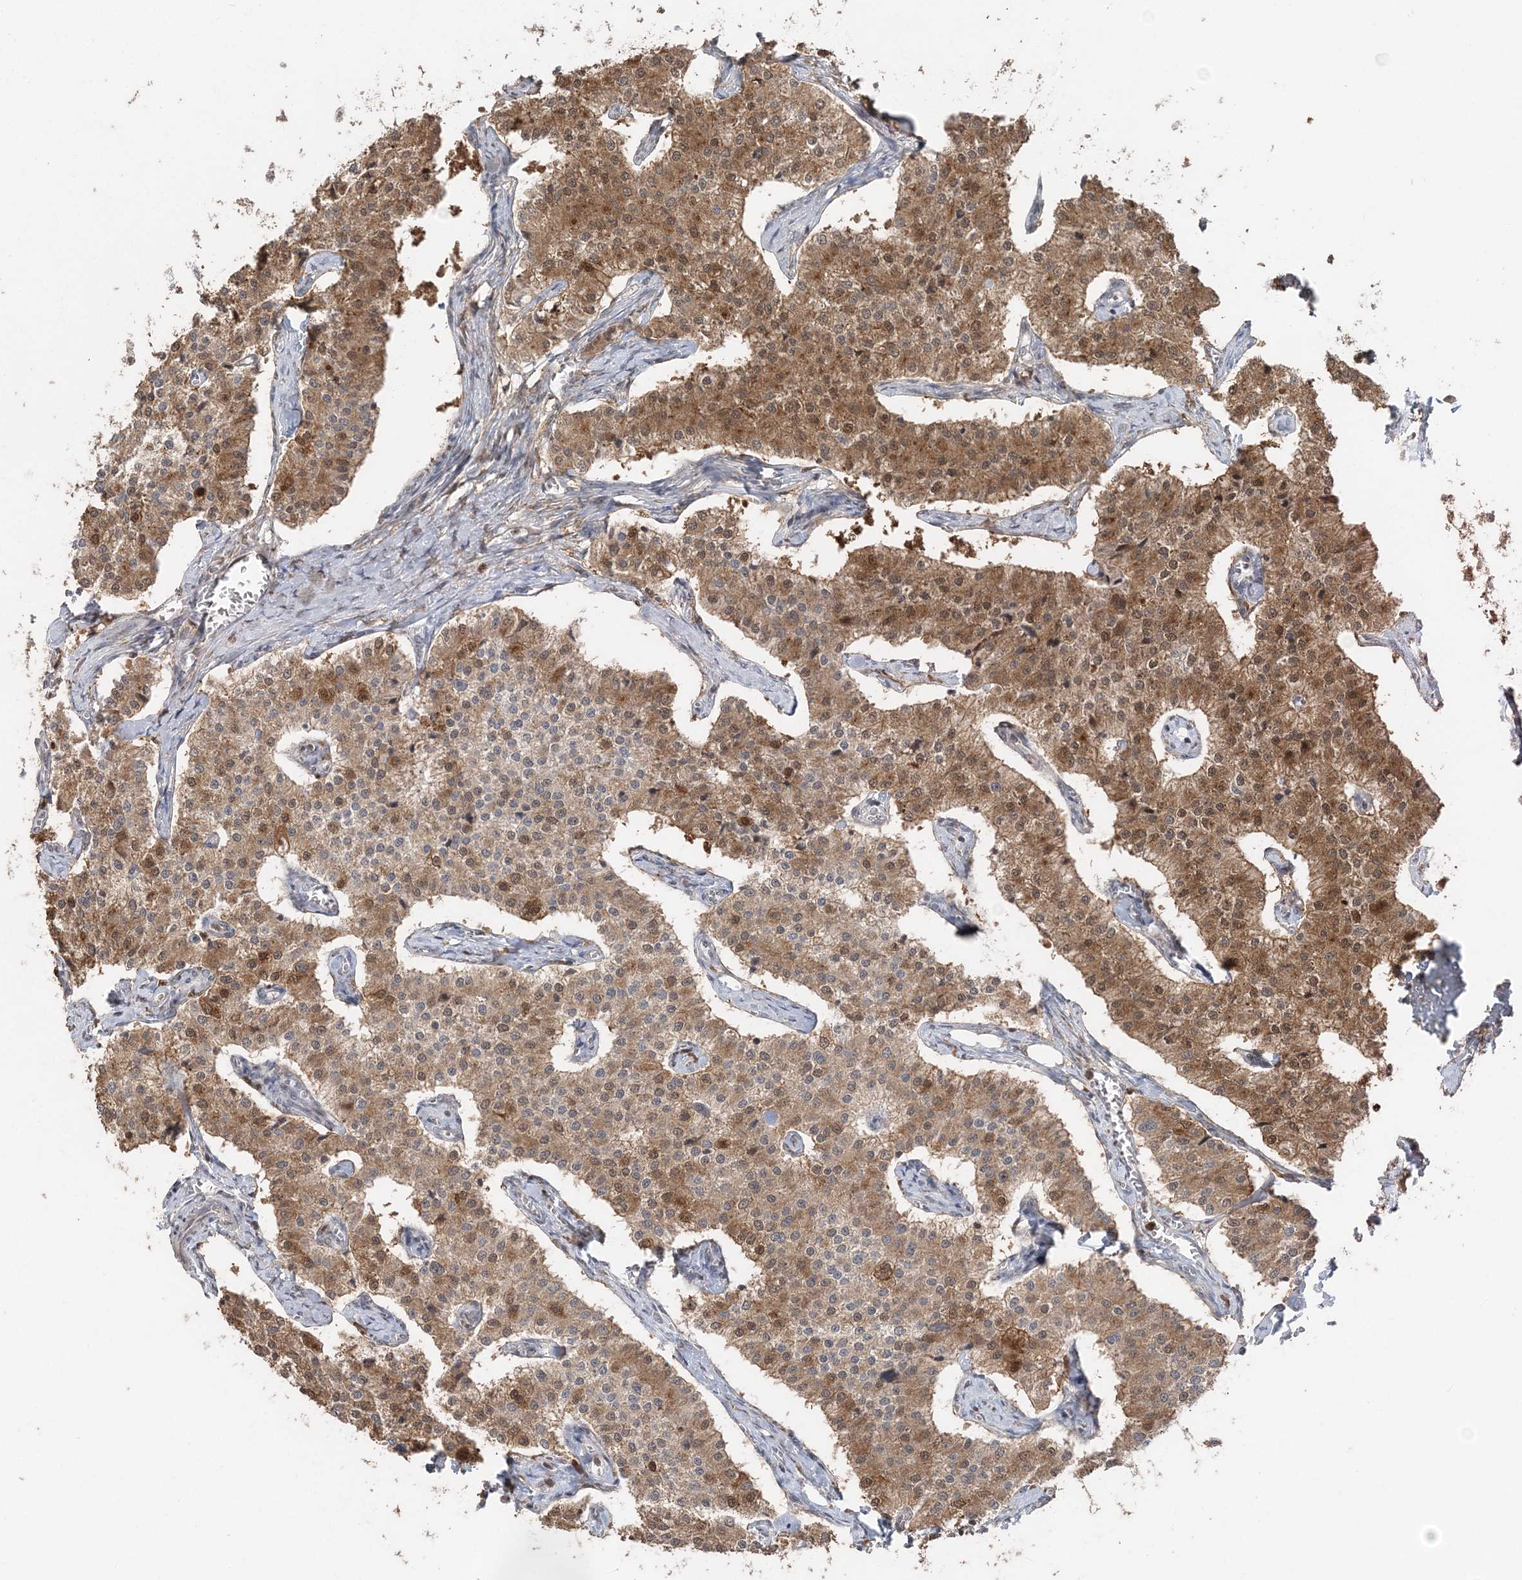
{"staining": {"intensity": "moderate", "quantity": ">75%", "location": "cytoplasmic/membranous"}, "tissue": "carcinoid", "cell_type": "Tumor cells", "image_type": "cancer", "snomed": [{"axis": "morphology", "description": "Carcinoid, malignant, NOS"}, {"axis": "topography", "description": "Colon"}], "caption": "Brown immunohistochemical staining in carcinoid (malignant) exhibits moderate cytoplasmic/membranous staining in approximately >75% of tumor cells. The staining is performed using DAB (3,3'-diaminobenzidine) brown chromogen to label protein expression. The nuclei are counter-stained blue using hematoxylin.", "gene": "SLU7", "patient": {"sex": "female", "age": 52}}